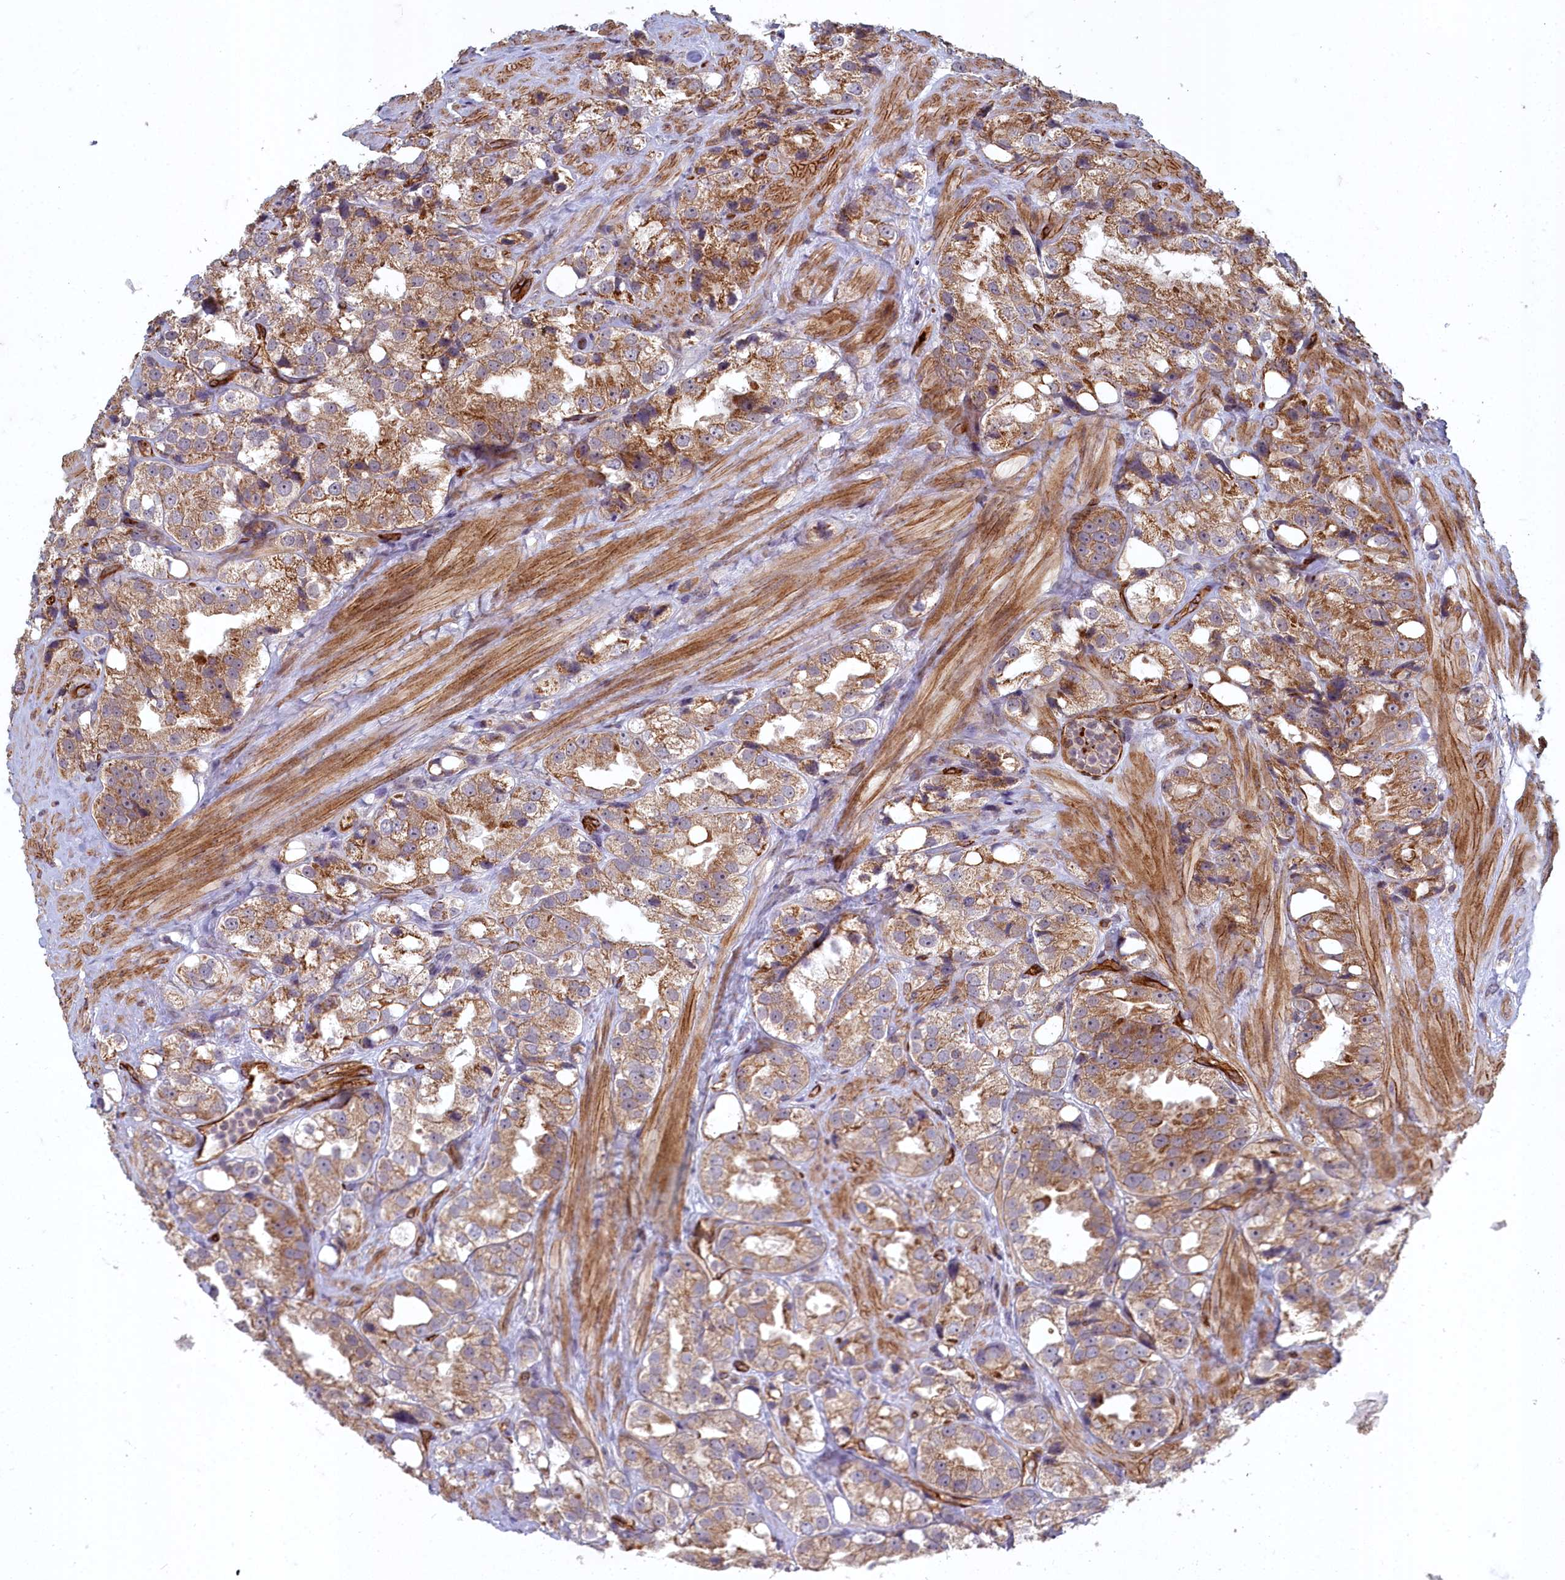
{"staining": {"intensity": "moderate", "quantity": ">75%", "location": "cytoplasmic/membranous"}, "tissue": "prostate cancer", "cell_type": "Tumor cells", "image_type": "cancer", "snomed": [{"axis": "morphology", "description": "Adenocarcinoma, NOS"}, {"axis": "topography", "description": "Prostate"}], "caption": "Tumor cells show moderate cytoplasmic/membranous staining in about >75% of cells in adenocarcinoma (prostate).", "gene": "TSPYL4", "patient": {"sex": "male", "age": 79}}